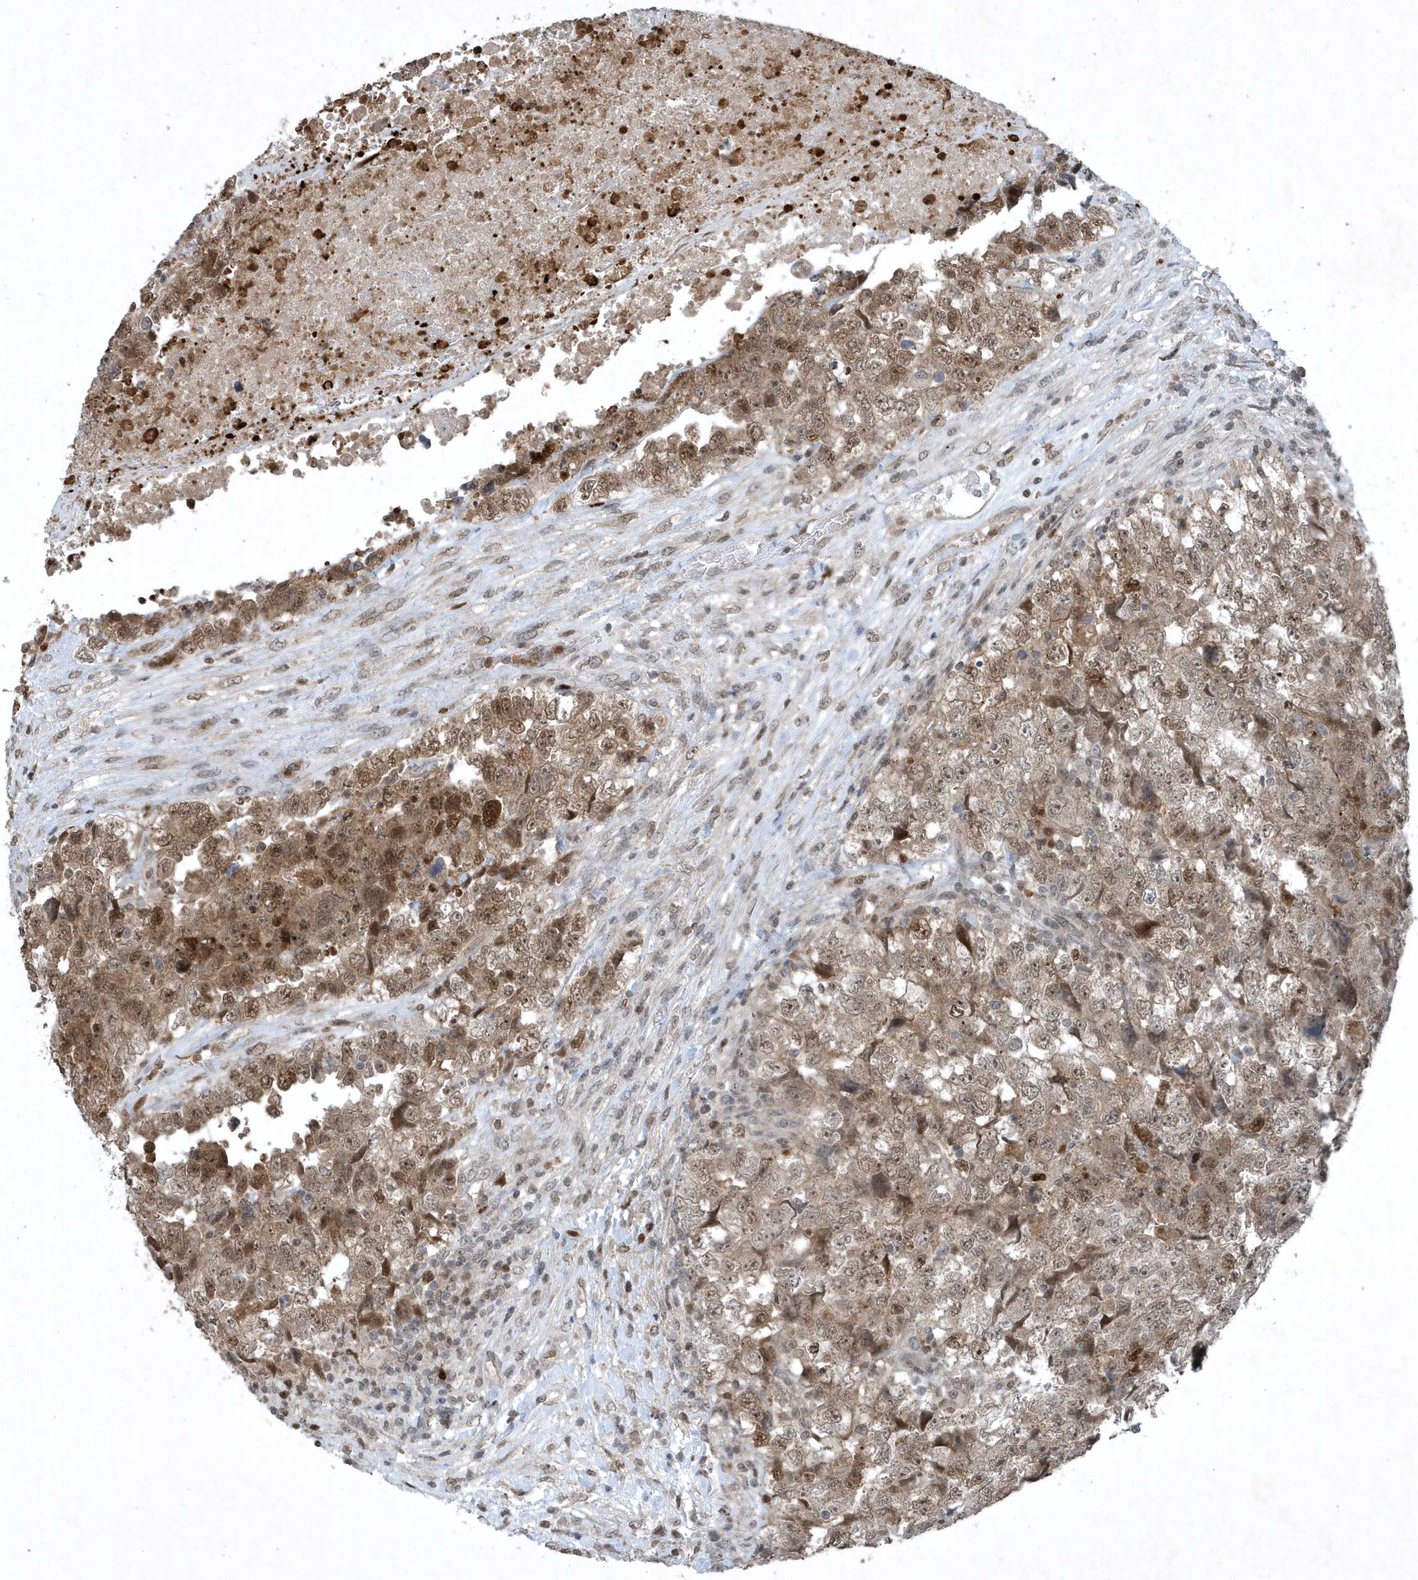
{"staining": {"intensity": "moderate", "quantity": ">75%", "location": "cytoplasmic/membranous,nuclear"}, "tissue": "testis cancer", "cell_type": "Tumor cells", "image_type": "cancer", "snomed": [{"axis": "morphology", "description": "Carcinoma, Embryonal, NOS"}, {"axis": "topography", "description": "Testis"}], "caption": "High-magnification brightfield microscopy of testis embryonal carcinoma stained with DAB (3,3'-diaminobenzidine) (brown) and counterstained with hematoxylin (blue). tumor cells exhibit moderate cytoplasmic/membranous and nuclear positivity is appreciated in about>75% of cells.", "gene": "HSPA1A", "patient": {"sex": "male", "age": 37}}